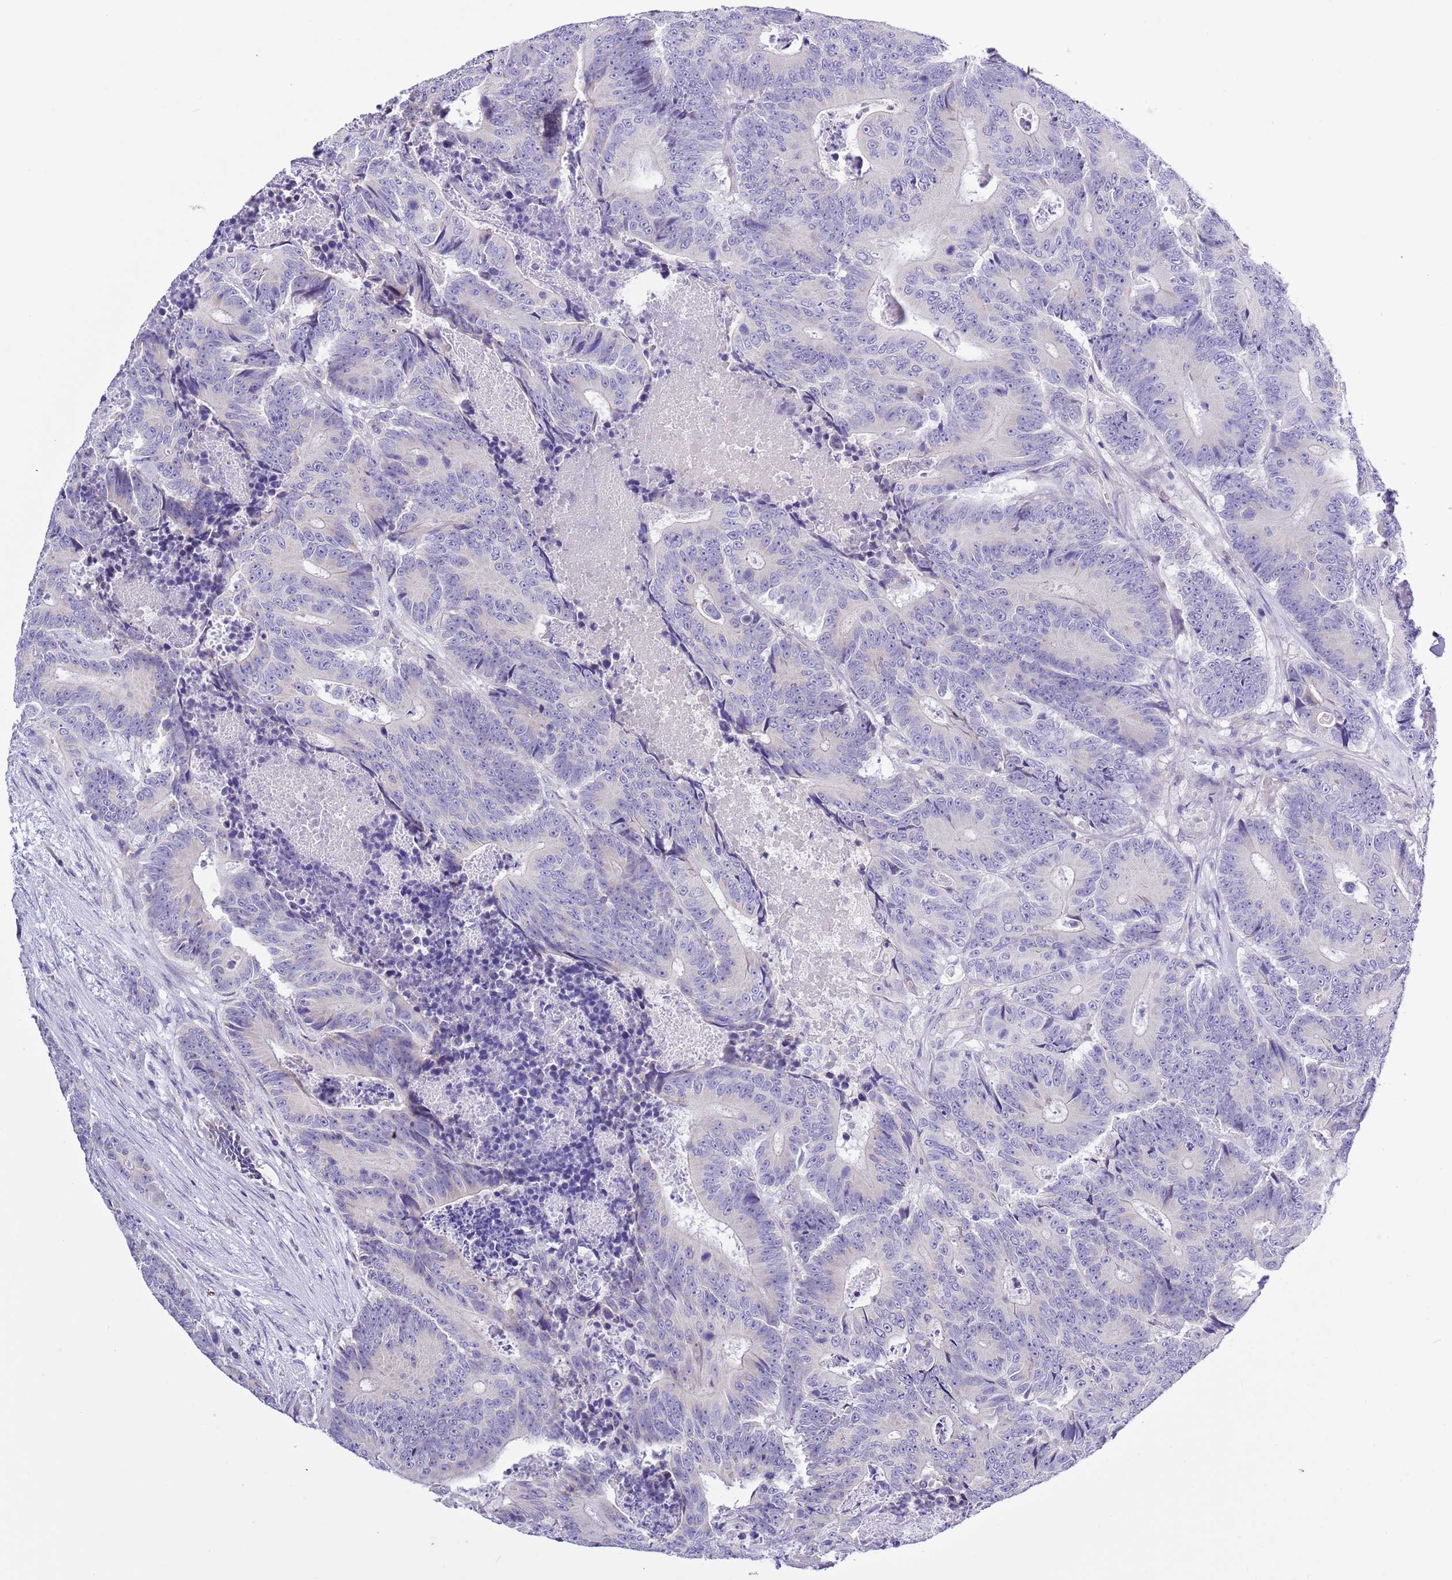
{"staining": {"intensity": "negative", "quantity": "none", "location": "none"}, "tissue": "colorectal cancer", "cell_type": "Tumor cells", "image_type": "cancer", "snomed": [{"axis": "morphology", "description": "Adenocarcinoma, NOS"}, {"axis": "topography", "description": "Colon"}], "caption": "Immunohistochemical staining of adenocarcinoma (colorectal) displays no significant expression in tumor cells.", "gene": "NET1", "patient": {"sex": "male", "age": 83}}